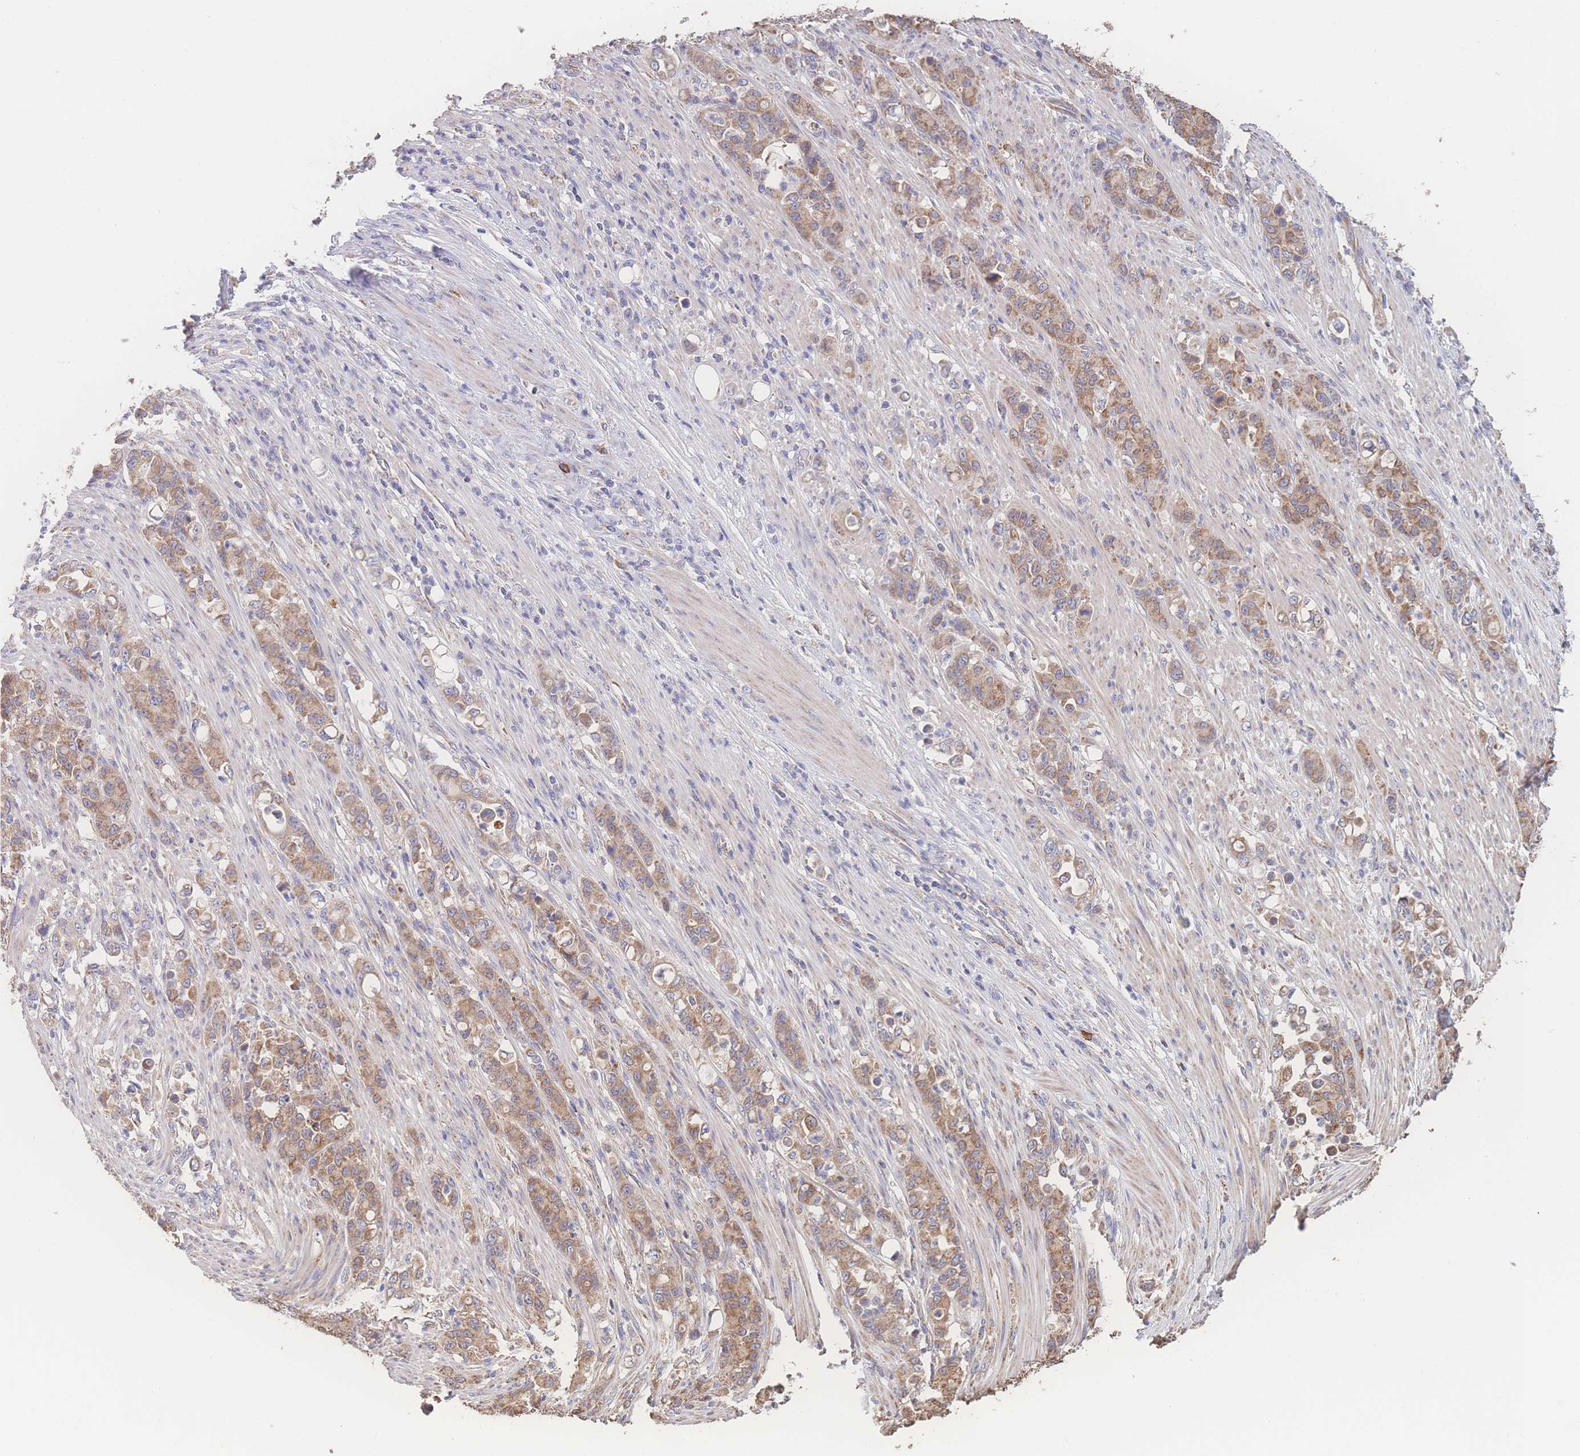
{"staining": {"intensity": "moderate", "quantity": ">75%", "location": "cytoplasmic/membranous"}, "tissue": "stomach cancer", "cell_type": "Tumor cells", "image_type": "cancer", "snomed": [{"axis": "morphology", "description": "Normal tissue, NOS"}, {"axis": "morphology", "description": "Adenocarcinoma, NOS"}, {"axis": "topography", "description": "Stomach"}], "caption": "Protein staining shows moderate cytoplasmic/membranous staining in approximately >75% of tumor cells in stomach adenocarcinoma.", "gene": "SGSM3", "patient": {"sex": "female", "age": 79}}